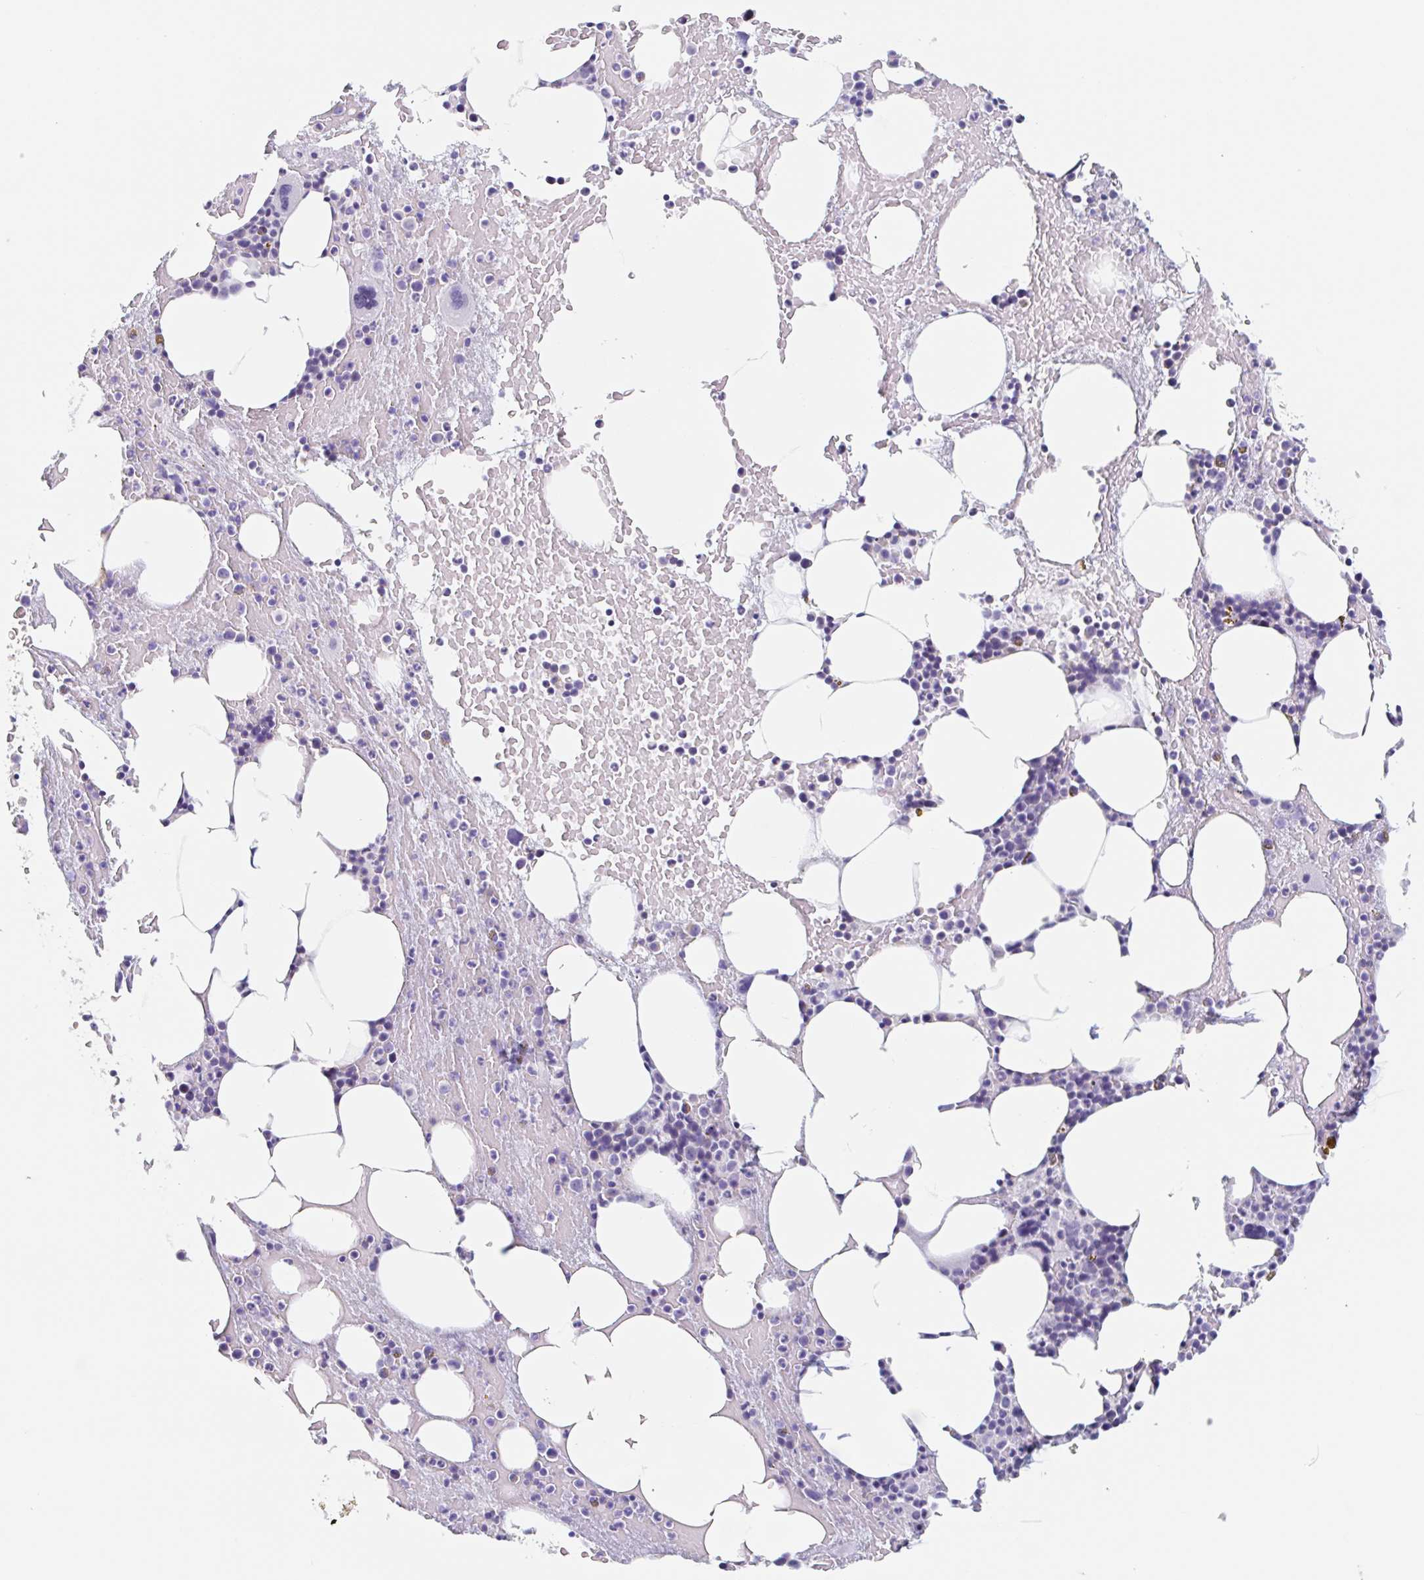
{"staining": {"intensity": "negative", "quantity": "none", "location": "none"}, "tissue": "bone marrow", "cell_type": "Hematopoietic cells", "image_type": "normal", "snomed": [{"axis": "morphology", "description": "Normal tissue, NOS"}, {"axis": "topography", "description": "Bone marrow"}], "caption": "High power microscopy image of an immunohistochemistry (IHC) image of benign bone marrow, revealing no significant expression in hematopoietic cells. (DAB immunohistochemistry, high magnification).", "gene": "EMC4", "patient": {"sex": "female", "age": 62}}